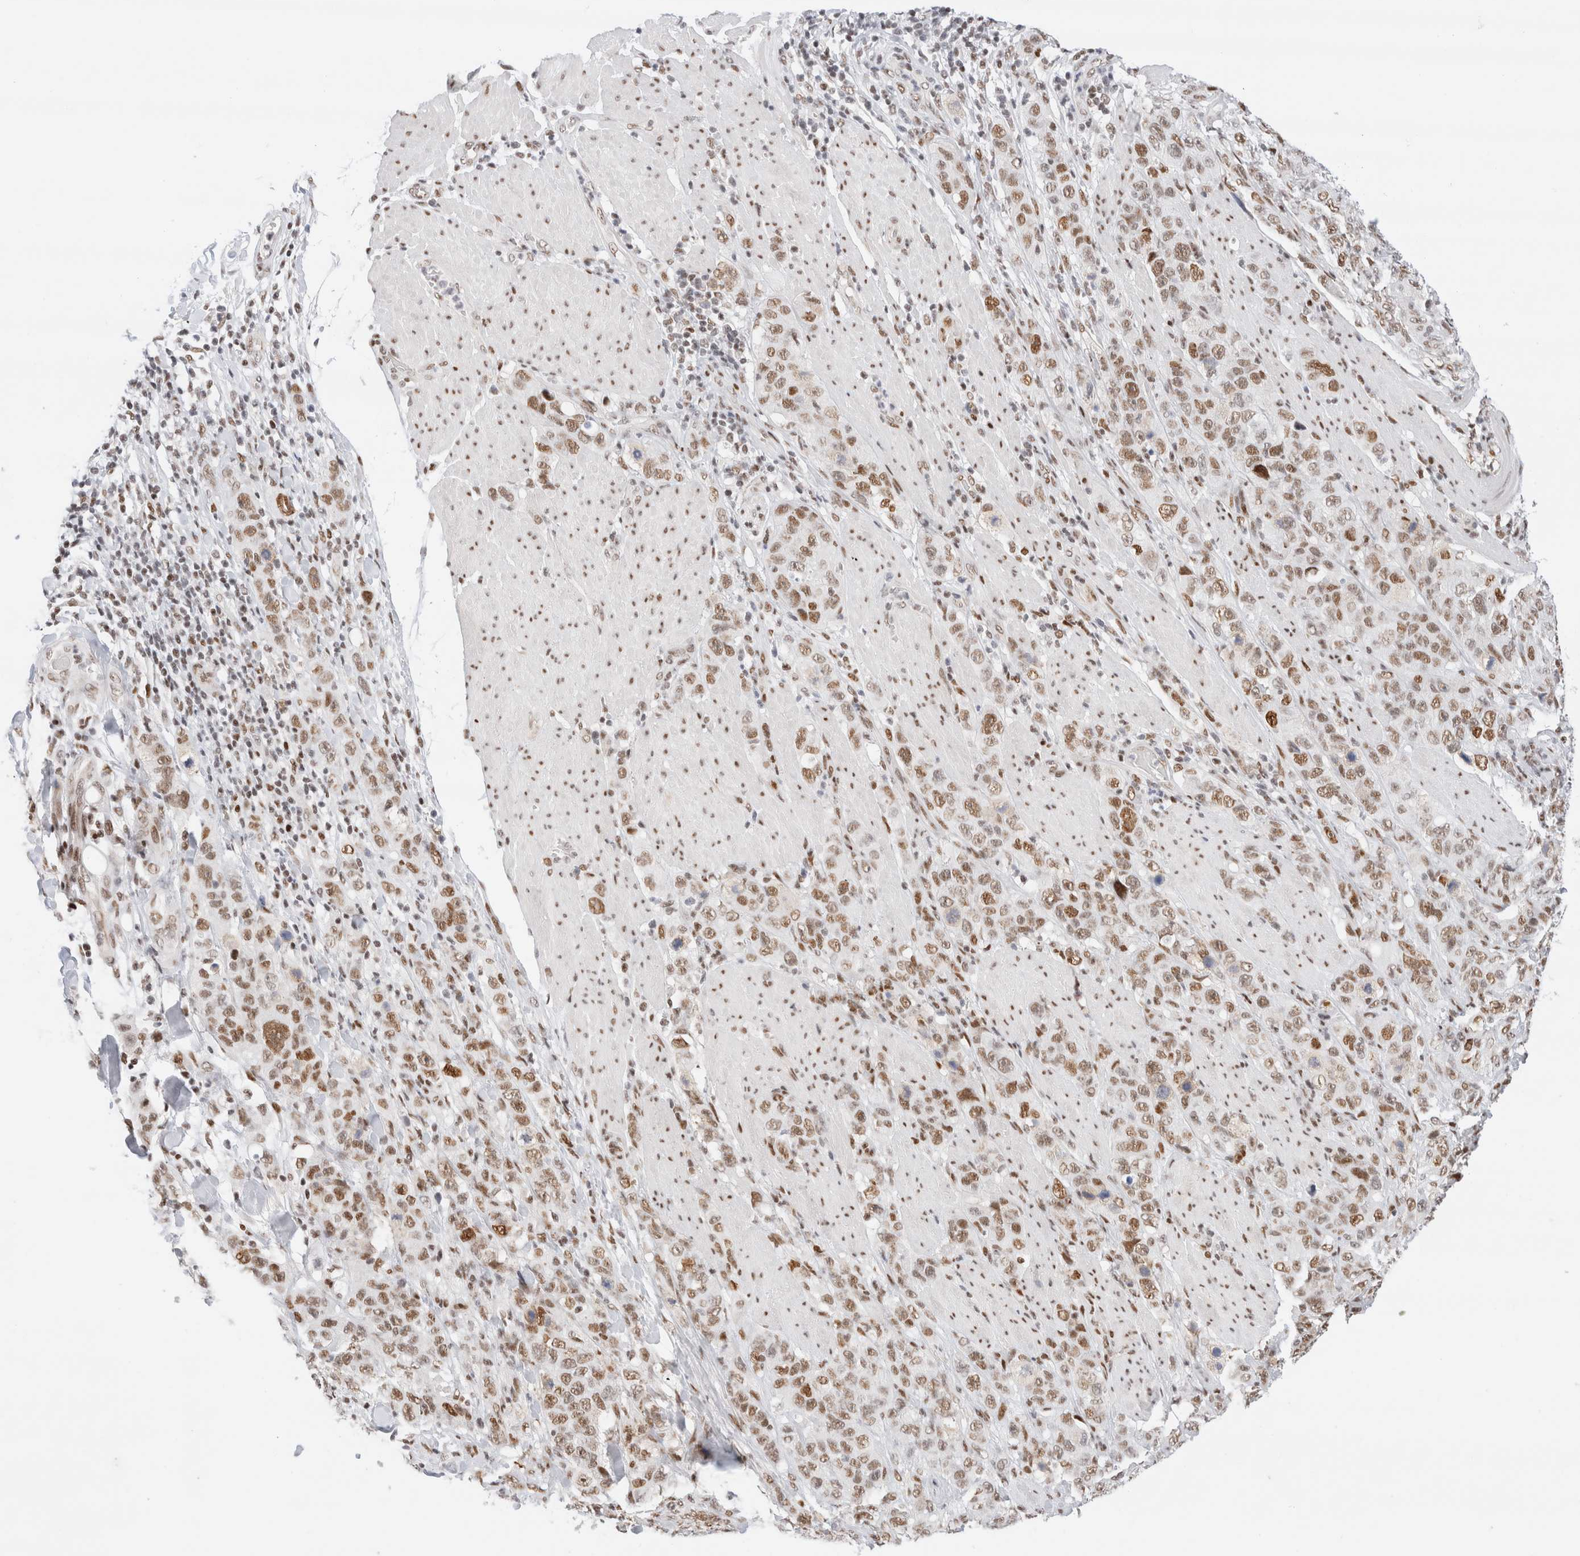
{"staining": {"intensity": "moderate", "quantity": ">75%", "location": "nuclear"}, "tissue": "stomach cancer", "cell_type": "Tumor cells", "image_type": "cancer", "snomed": [{"axis": "morphology", "description": "Adenocarcinoma, NOS"}, {"axis": "topography", "description": "Stomach"}], "caption": "Immunohistochemistry of human stomach adenocarcinoma demonstrates medium levels of moderate nuclear positivity in approximately >75% of tumor cells.", "gene": "ZNF282", "patient": {"sex": "male", "age": 48}}